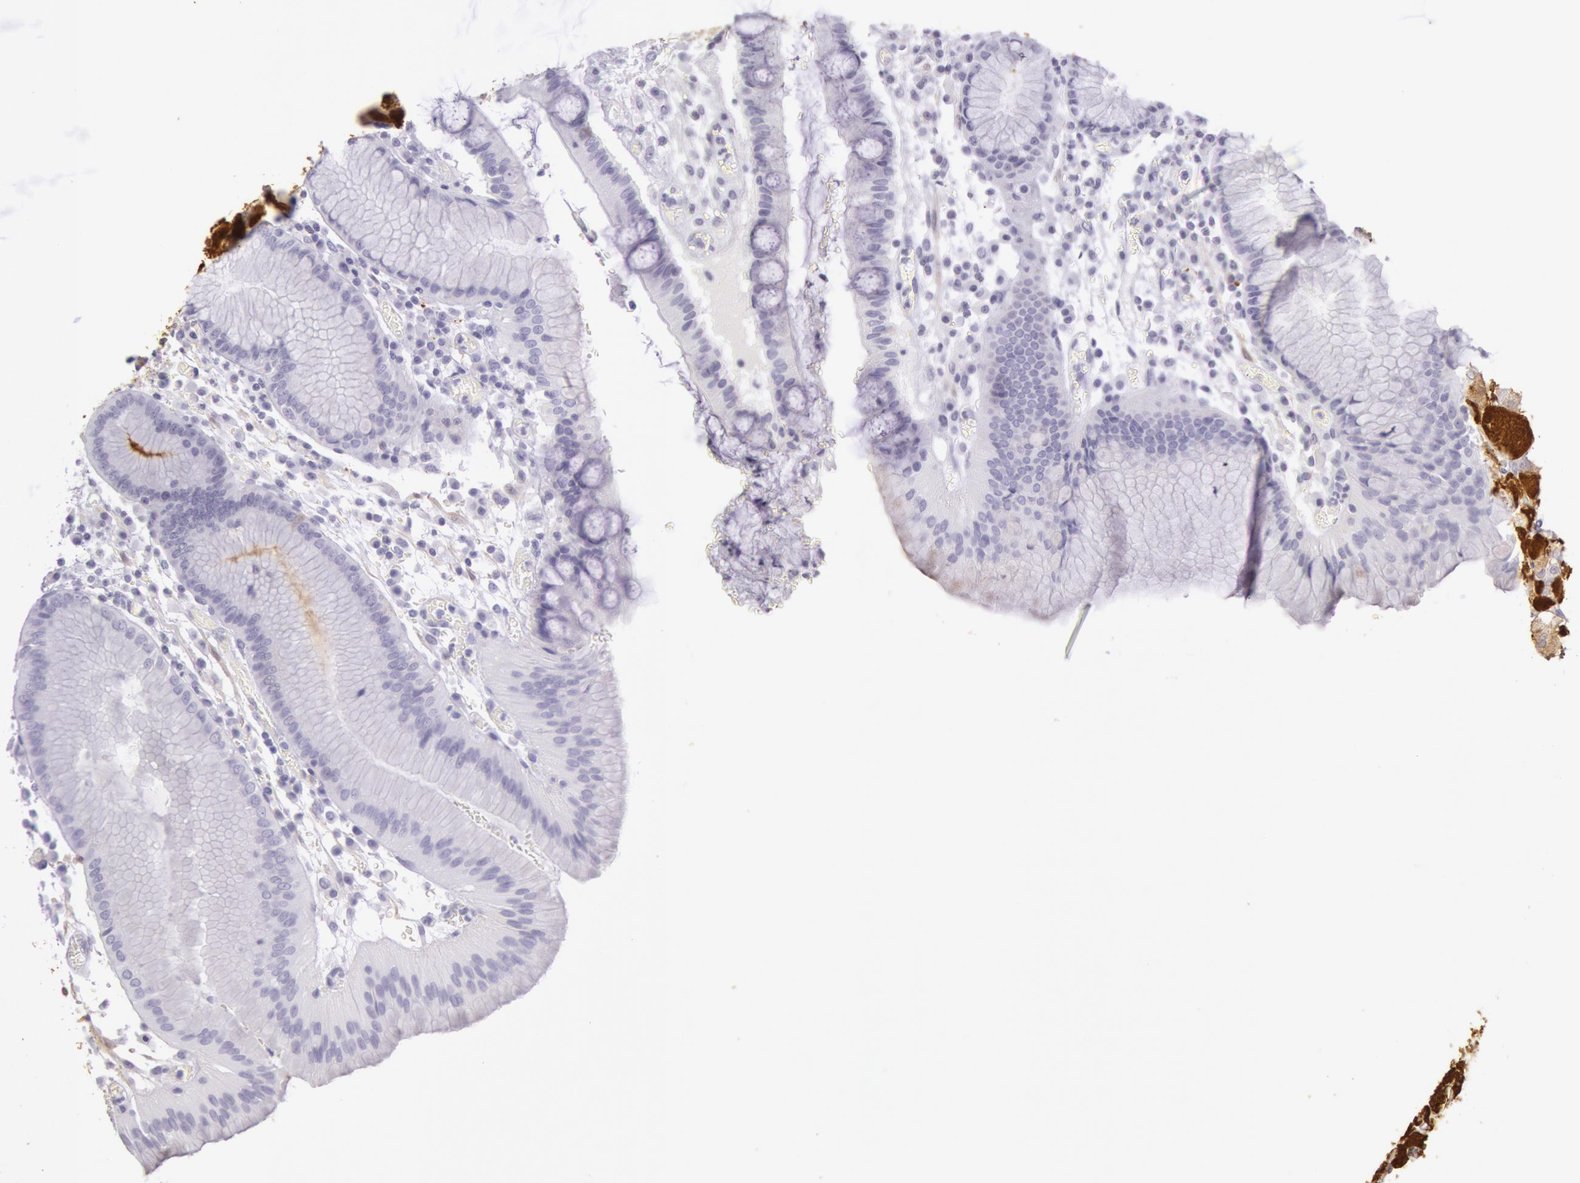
{"staining": {"intensity": "strong", "quantity": "<25%", "location": "cytoplasmic/membranous"}, "tissue": "stomach", "cell_type": "Glandular cells", "image_type": "normal", "snomed": [{"axis": "morphology", "description": "Normal tissue, NOS"}, {"axis": "topography", "description": "Stomach, lower"}], "caption": "Immunohistochemistry (IHC) (DAB (3,3'-diaminobenzidine)) staining of benign human stomach displays strong cytoplasmic/membranous protein positivity in approximately <25% of glandular cells.", "gene": "CKB", "patient": {"sex": "female", "age": 73}}